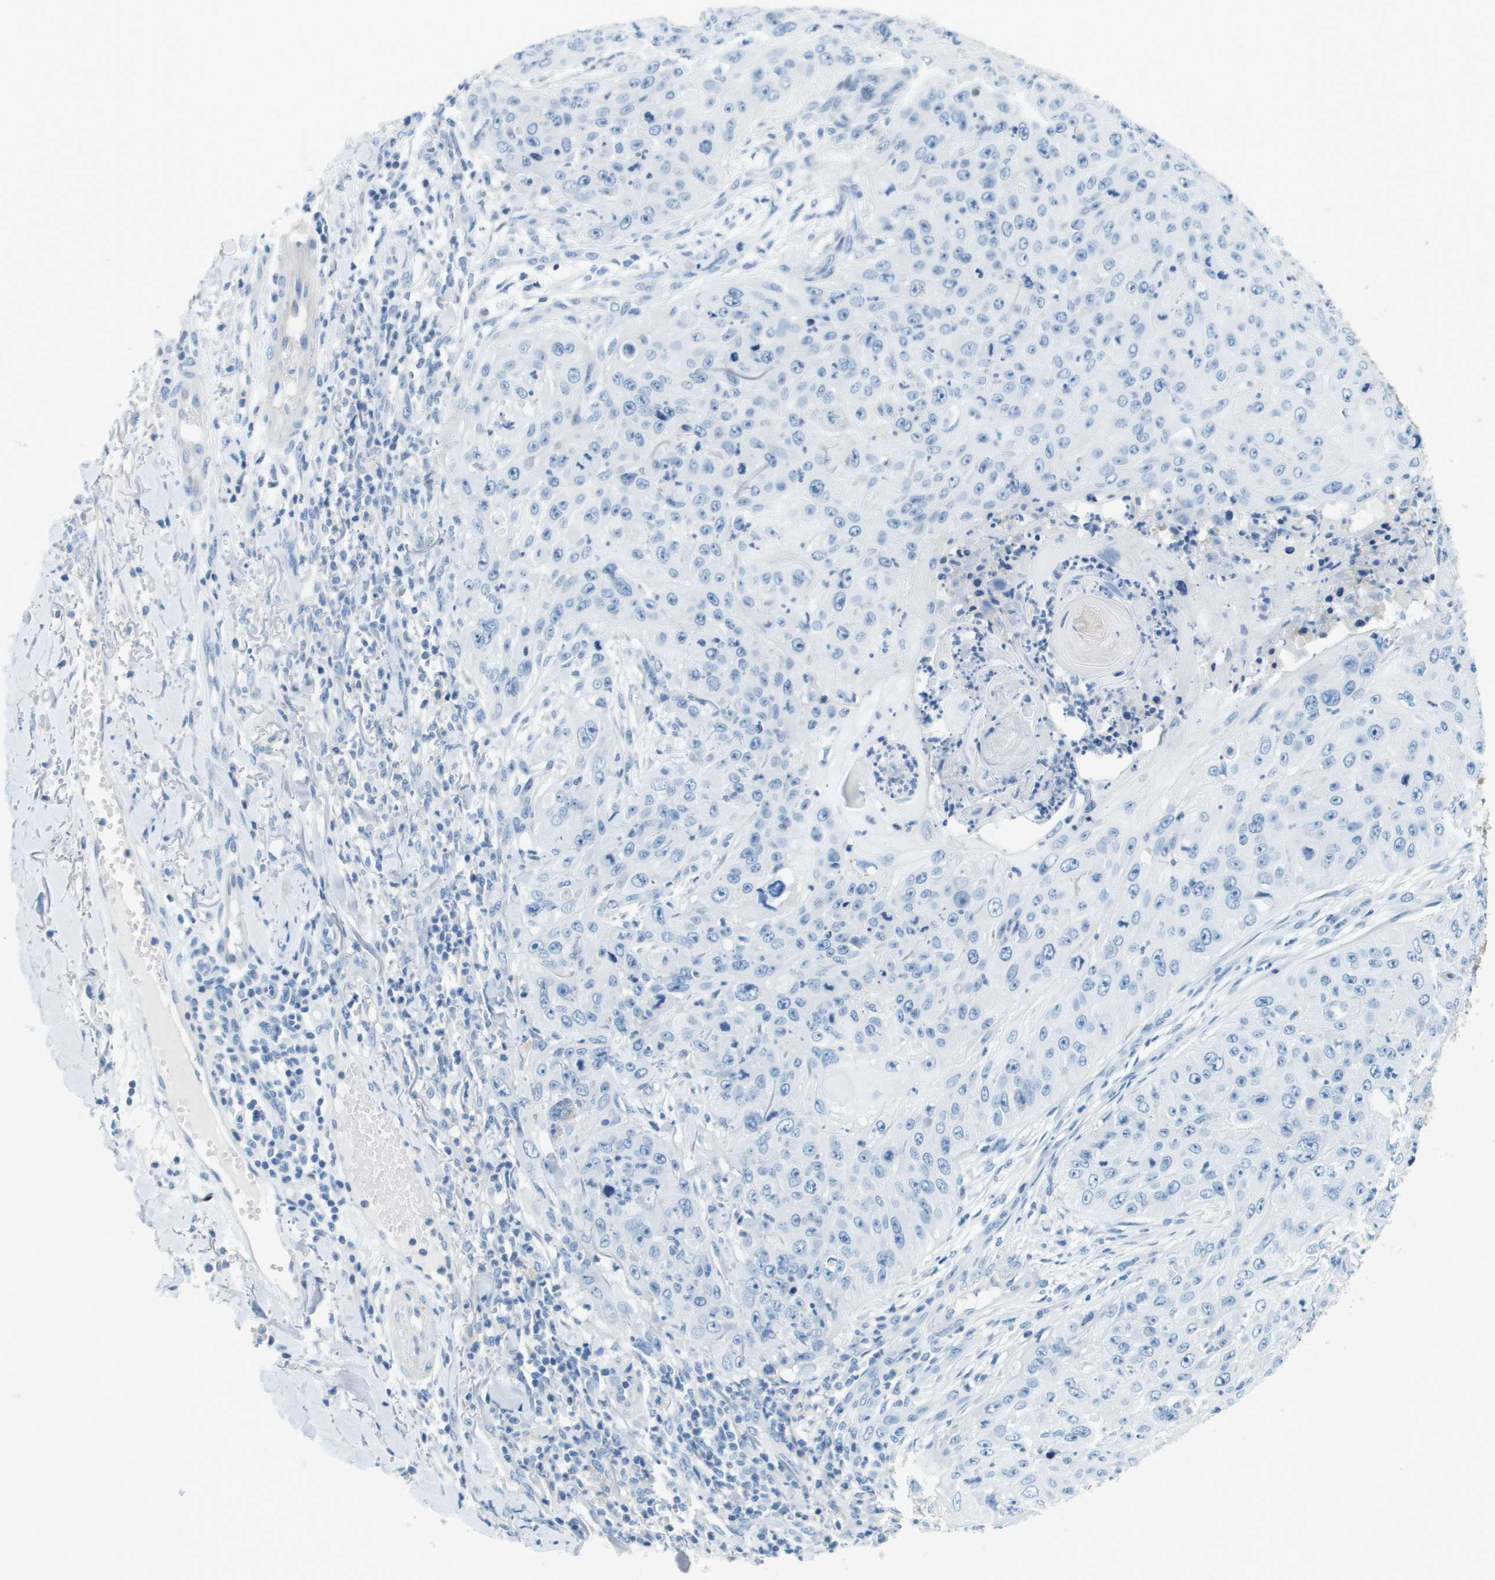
{"staining": {"intensity": "negative", "quantity": "none", "location": "none"}, "tissue": "skin cancer", "cell_type": "Tumor cells", "image_type": "cancer", "snomed": [{"axis": "morphology", "description": "Squamous cell carcinoma, NOS"}, {"axis": "topography", "description": "Skin"}], "caption": "Skin cancer was stained to show a protein in brown. There is no significant expression in tumor cells.", "gene": "CDHR2", "patient": {"sex": "female", "age": 80}}